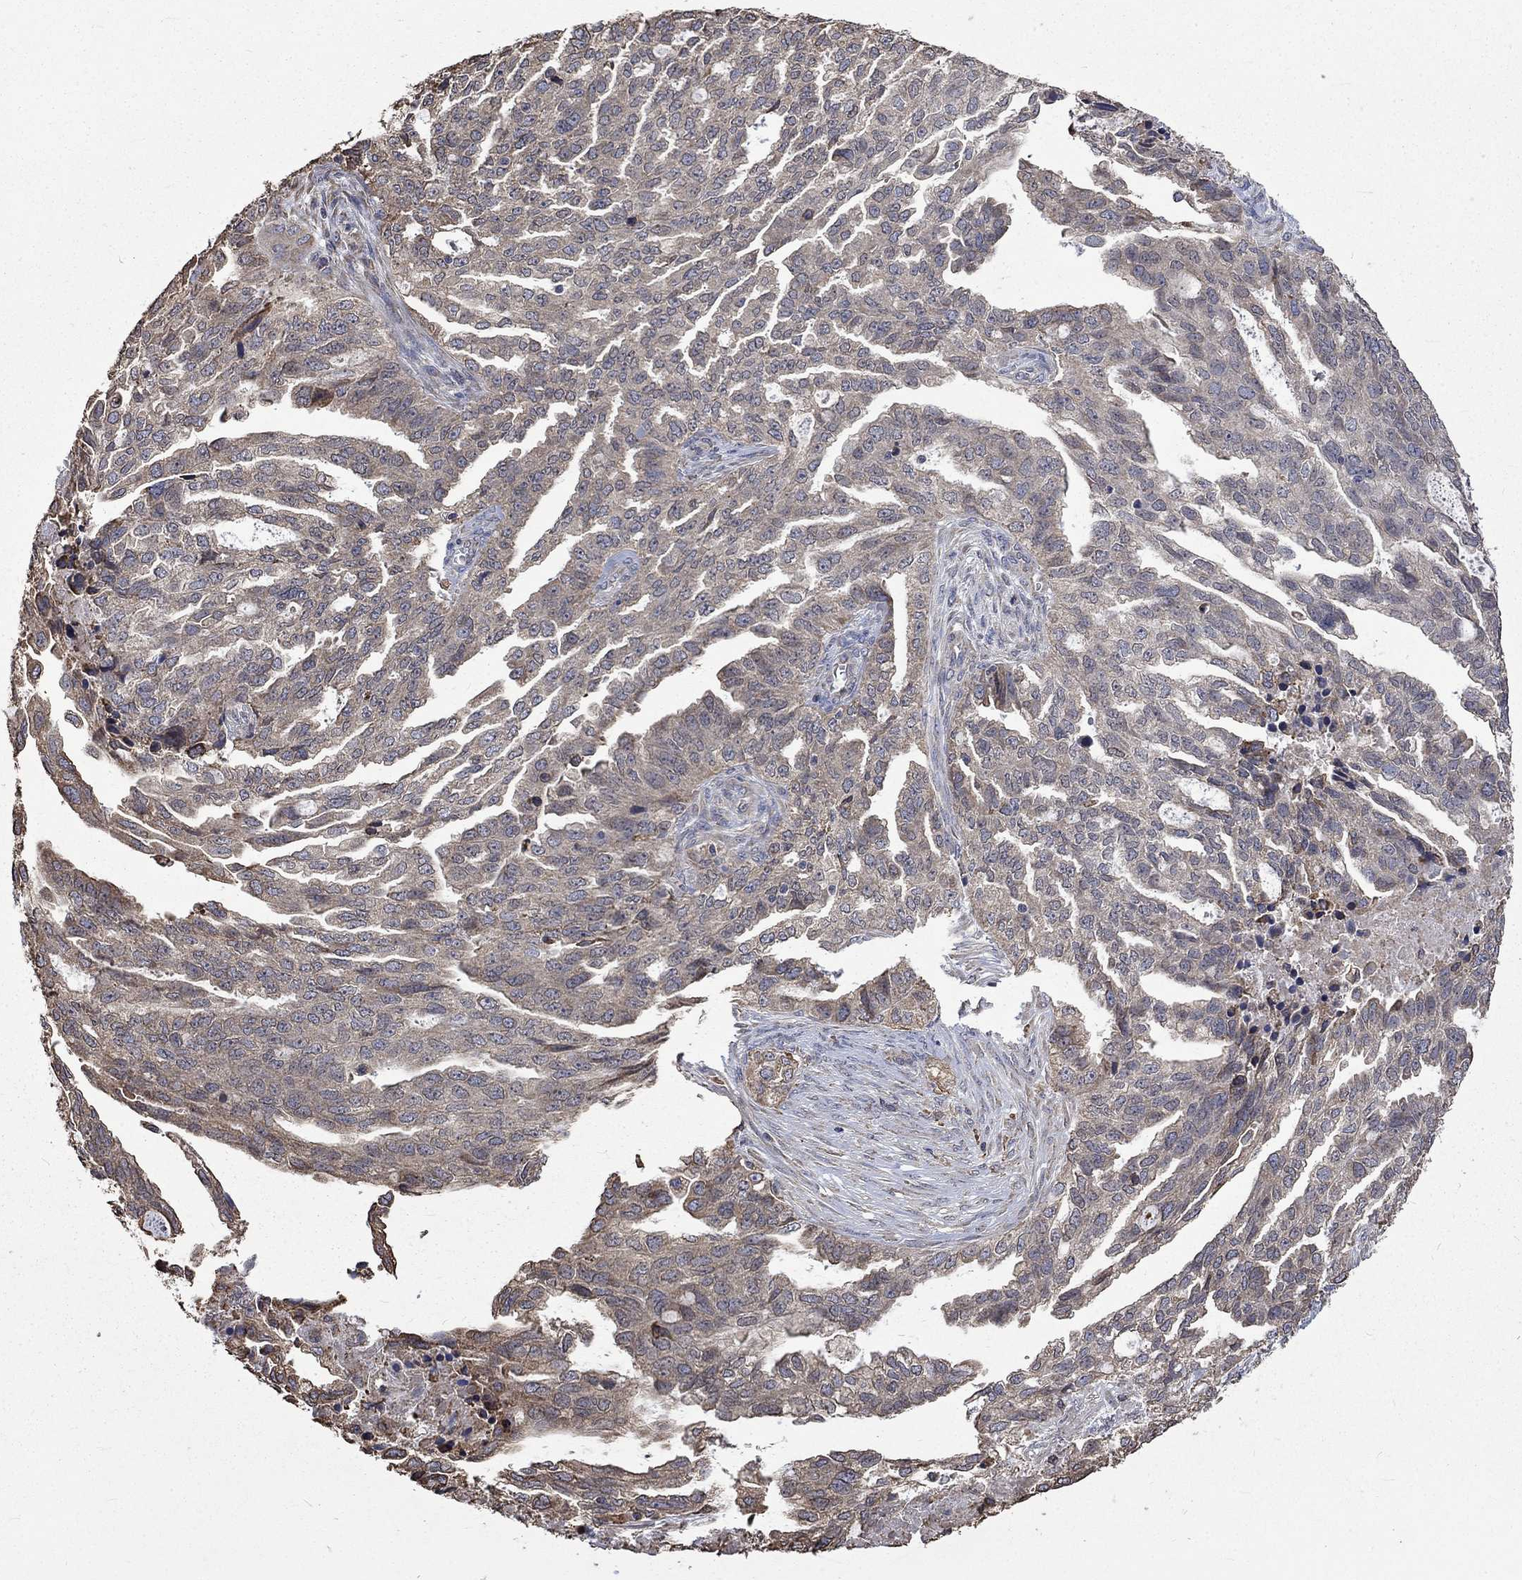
{"staining": {"intensity": "negative", "quantity": "none", "location": "none"}, "tissue": "ovarian cancer", "cell_type": "Tumor cells", "image_type": "cancer", "snomed": [{"axis": "morphology", "description": "Cystadenocarcinoma, serous, NOS"}, {"axis": "topography", "description": "Ovary"}], "caption": "A high-resolution micrograph shows immunohistochemistry (IHC) staining of ovarian cancer (serous cystadenocarcinoma), which shows no significant staining in tumor cells.", "gene": "ESRRA", "patient": {"sex": "female", "age": 51}}